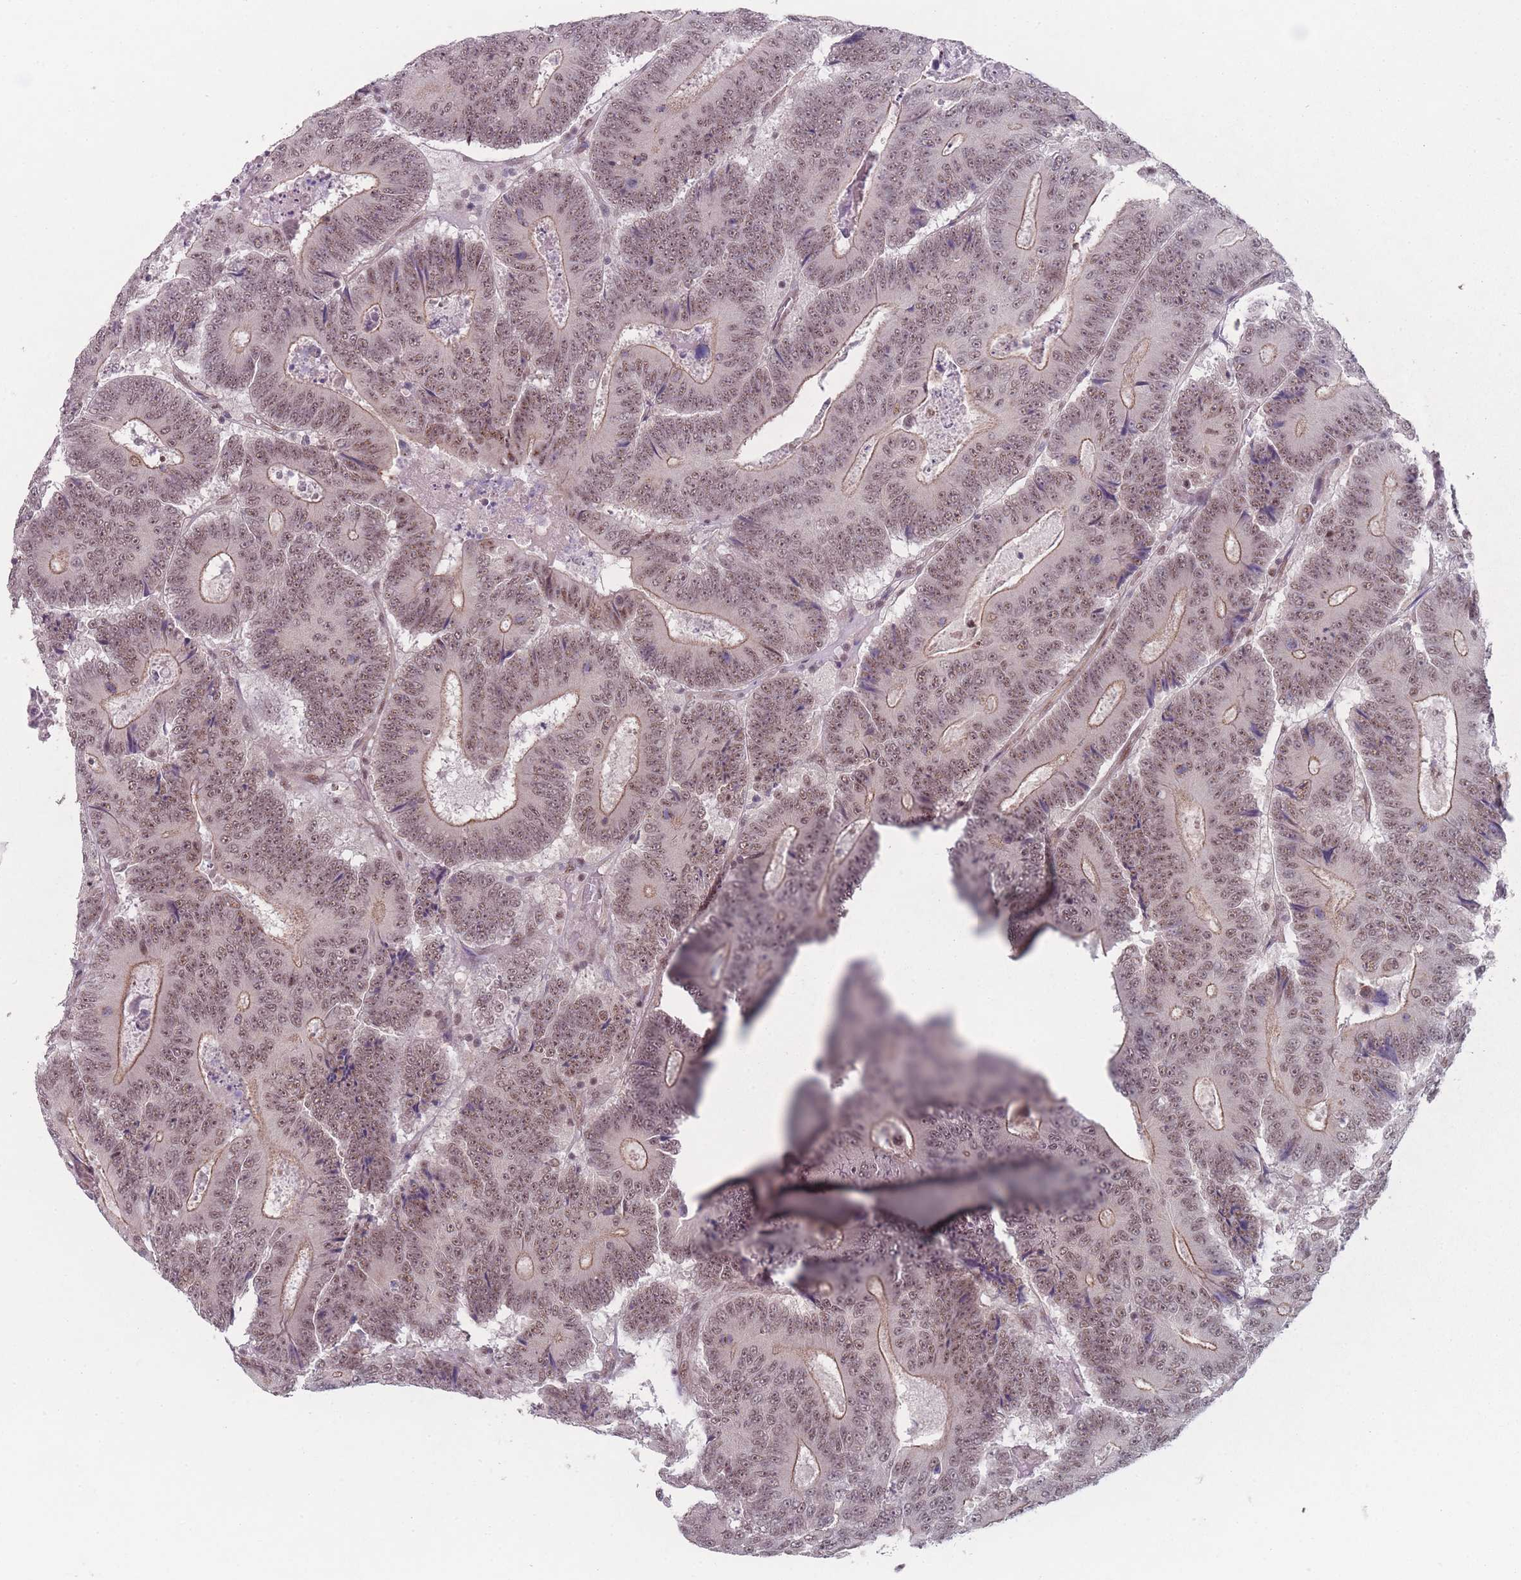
{"staining": {"intensity": "moderate", "quantity": ">75%", "location": "nuclear"}, "tissue": "colorectal cancer", "cell_type": "Tumor cells", "image_type": "cancer", "snomed": [{"axis": "morphology", "description": "Adenocarcinoma, NOS"}, {"axis": "topography", "description": "Colon"}], "caption": "Brown immunohistochemical staining in colorectal adenocarcinoma reveals moderate nuclear positivity in approximately >75% of tumor cells.", "gene": "ZC3H14", "patient": {"sex": "male", "age": 83}}